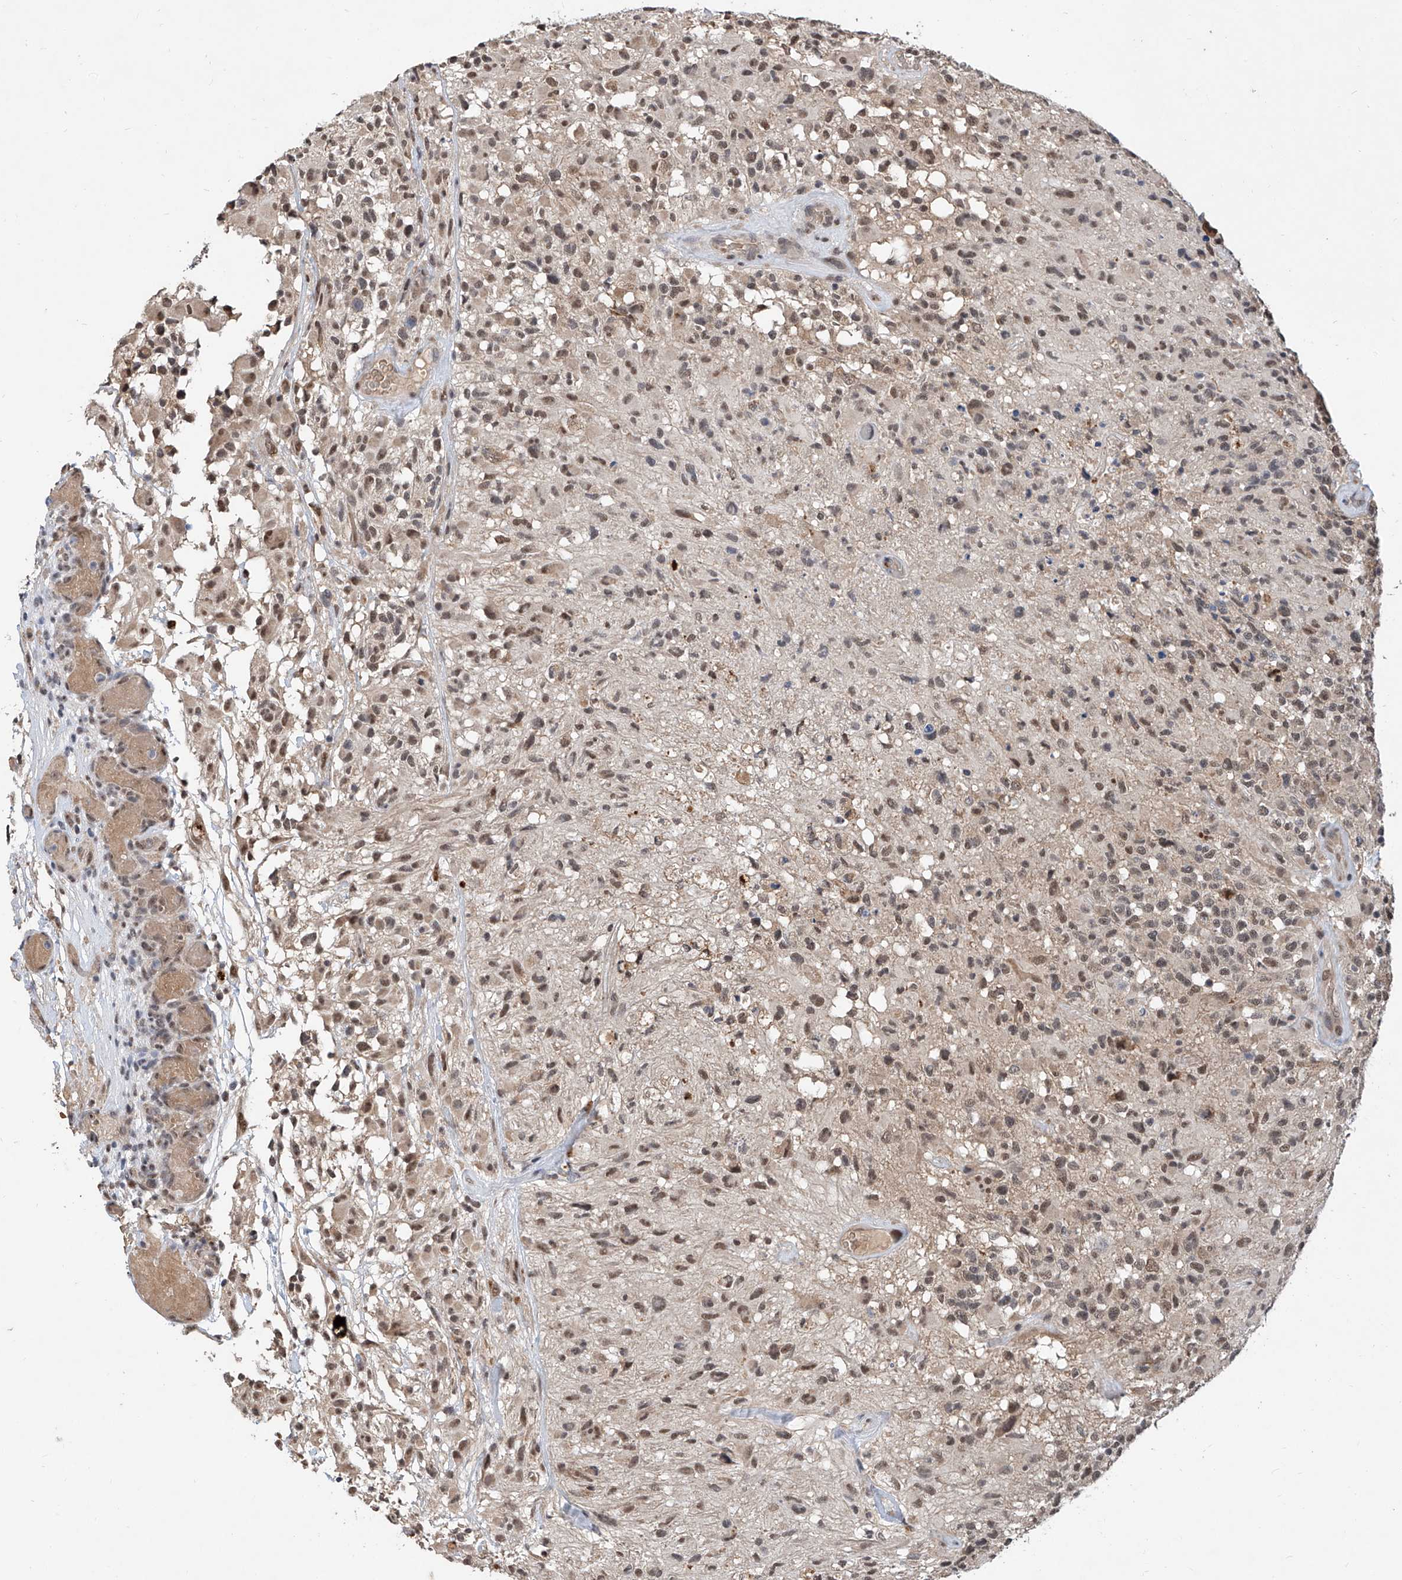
{"staining": {"intensity": "weak", "quantity": "25%-75%", "location": "nuclear"}, "tissue": "glioma", "cell_type": "Tumor cells", "image_type": "cancer", "snomed": [{"axis": "morphology", "description": "Glioma, malignant, High grade"}, {"axis": "morphology", "description": "Glioblastoma, NOS"}, {"axis": "topography", "description": "Brain"}], "caption": "Protein positivity by immunohistochemistry exhibits weak nuclear positivity in about 25%-75% of tumor cells in malignant glioma (high-grade).", "gene": "CARMIL3", "patient": {"sex": "male", "age": 60}}